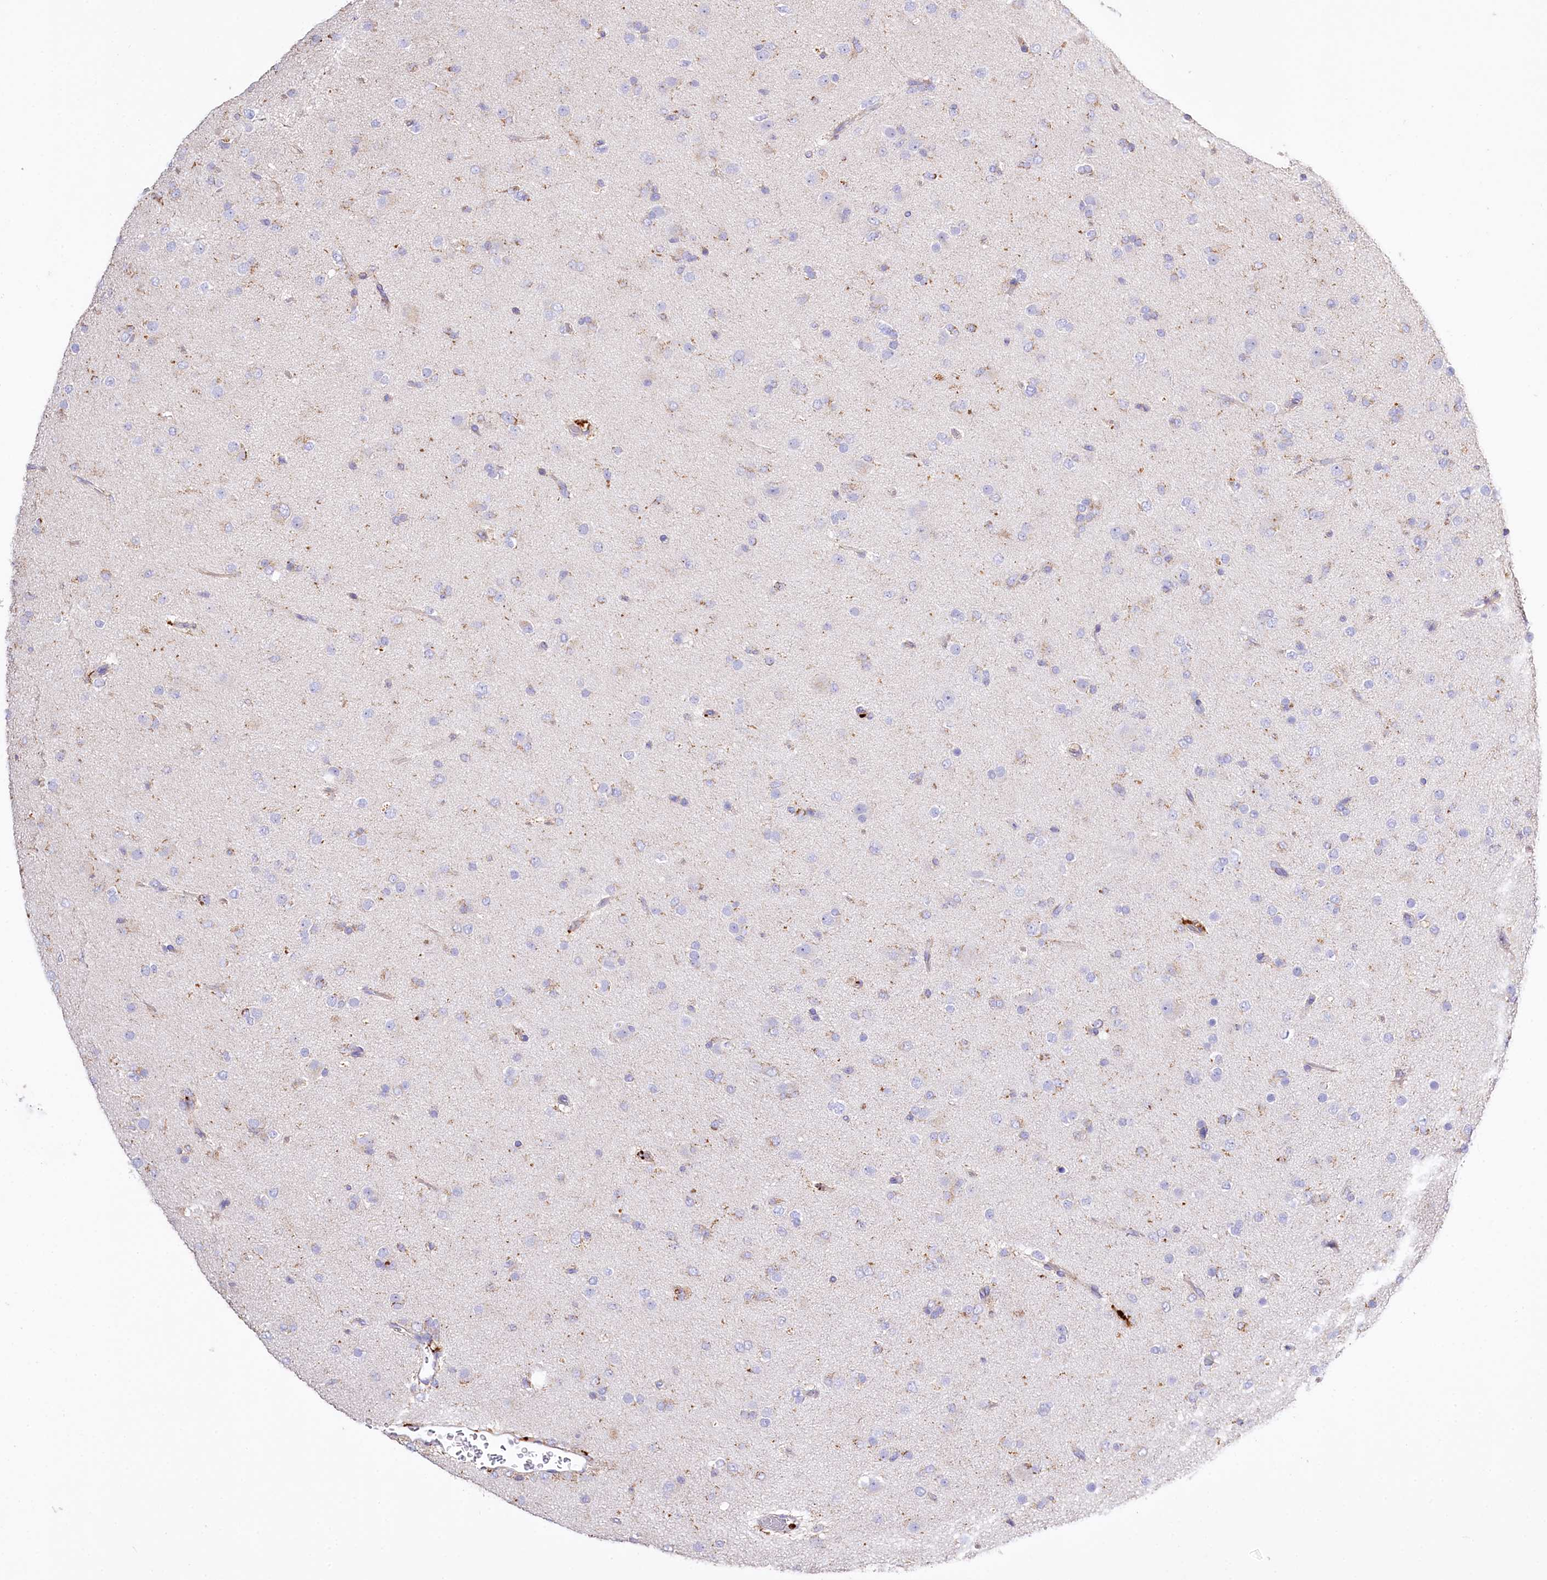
{"staining": {"intensity": "negative", "quantity": "none", "location": "none"}, "tissue": "glioma", "cell_type": "Tumor cells", "image_type": "cancer", "snomed": [{"axis": "morphology", "description": "Glioma, malignant, Low grade"}, {"axis": "topography", "description": "Brain"}], "caption": "High magnification brightfield microscopy of glioma stained with DAB (brown) and counterstained with hematoxylin (blue): tumor cells show no significant expression.", "gene": "PTER", "patient": {"sex": "male", "age": 65}}